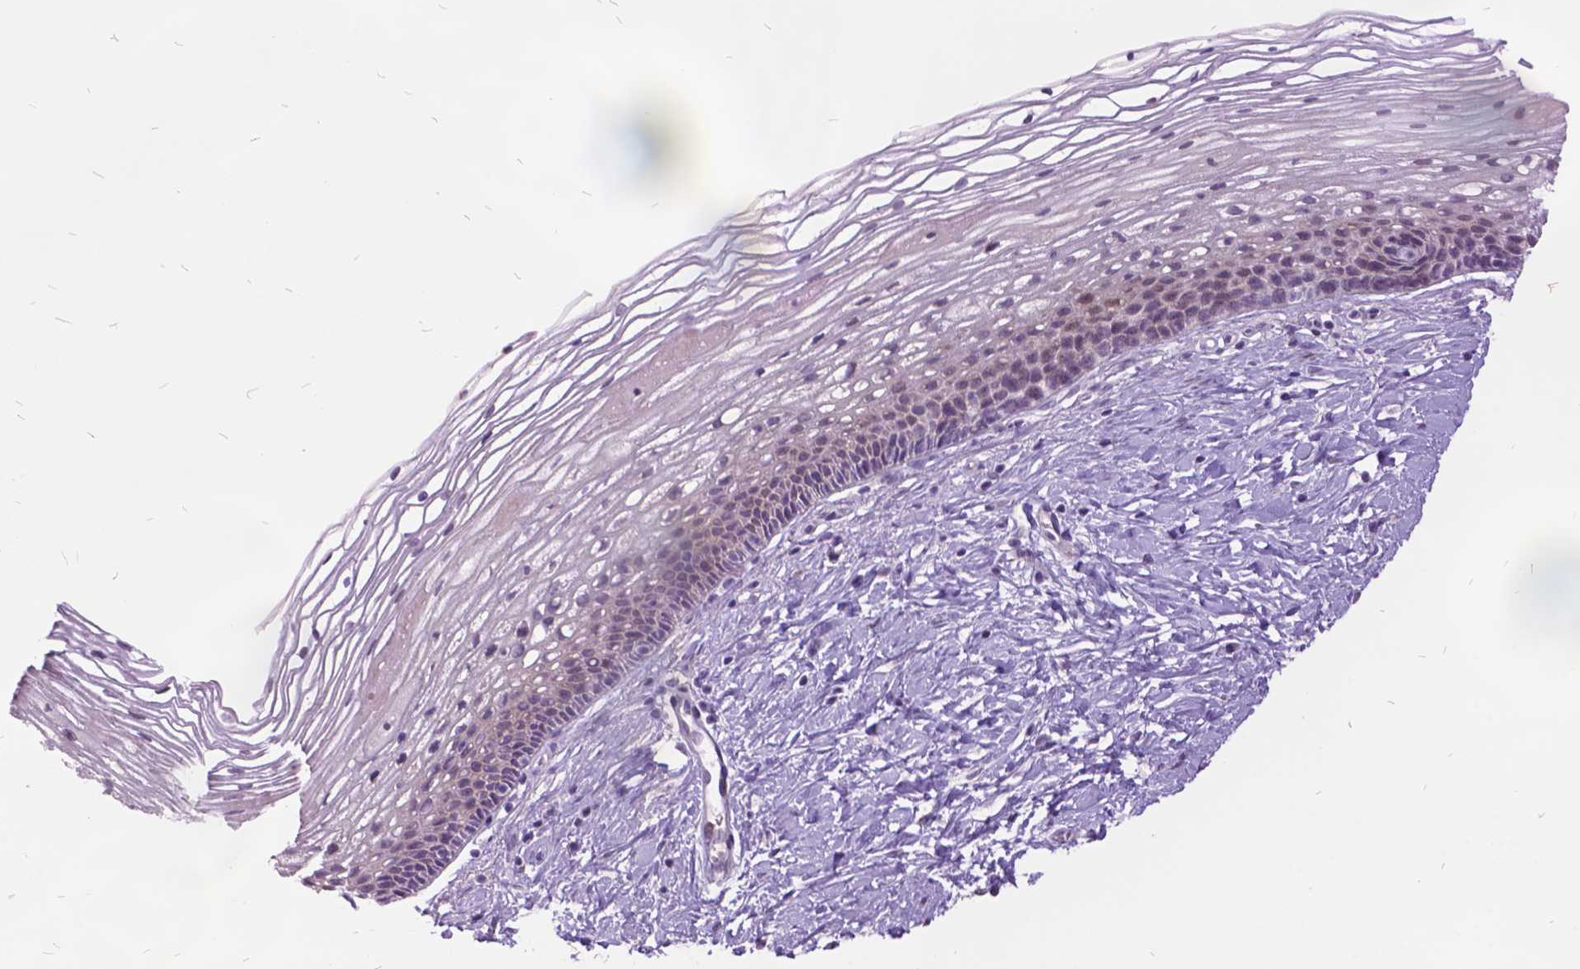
{"staining": {"intensity": "negative", "quantity": "none", "location": "none"}, "tissue": "cervix", "cell_type": "Glandular cells", "image_type": "normal", "snomed": [{"axis": "morphology", "description": "Normal tissue, NOS"}, {"axis": "topography", "description": "Cervix"}], "caption": "Glandular cells show no significant expression in unremarkable cervix. (Brightfield microscopy of DAB (3,3'-diaminobenzidine) immunohistochemistry (IHC) at high magnification).", "gene": "ITGB6", "patient": {"sex": "female", "age": 34}}